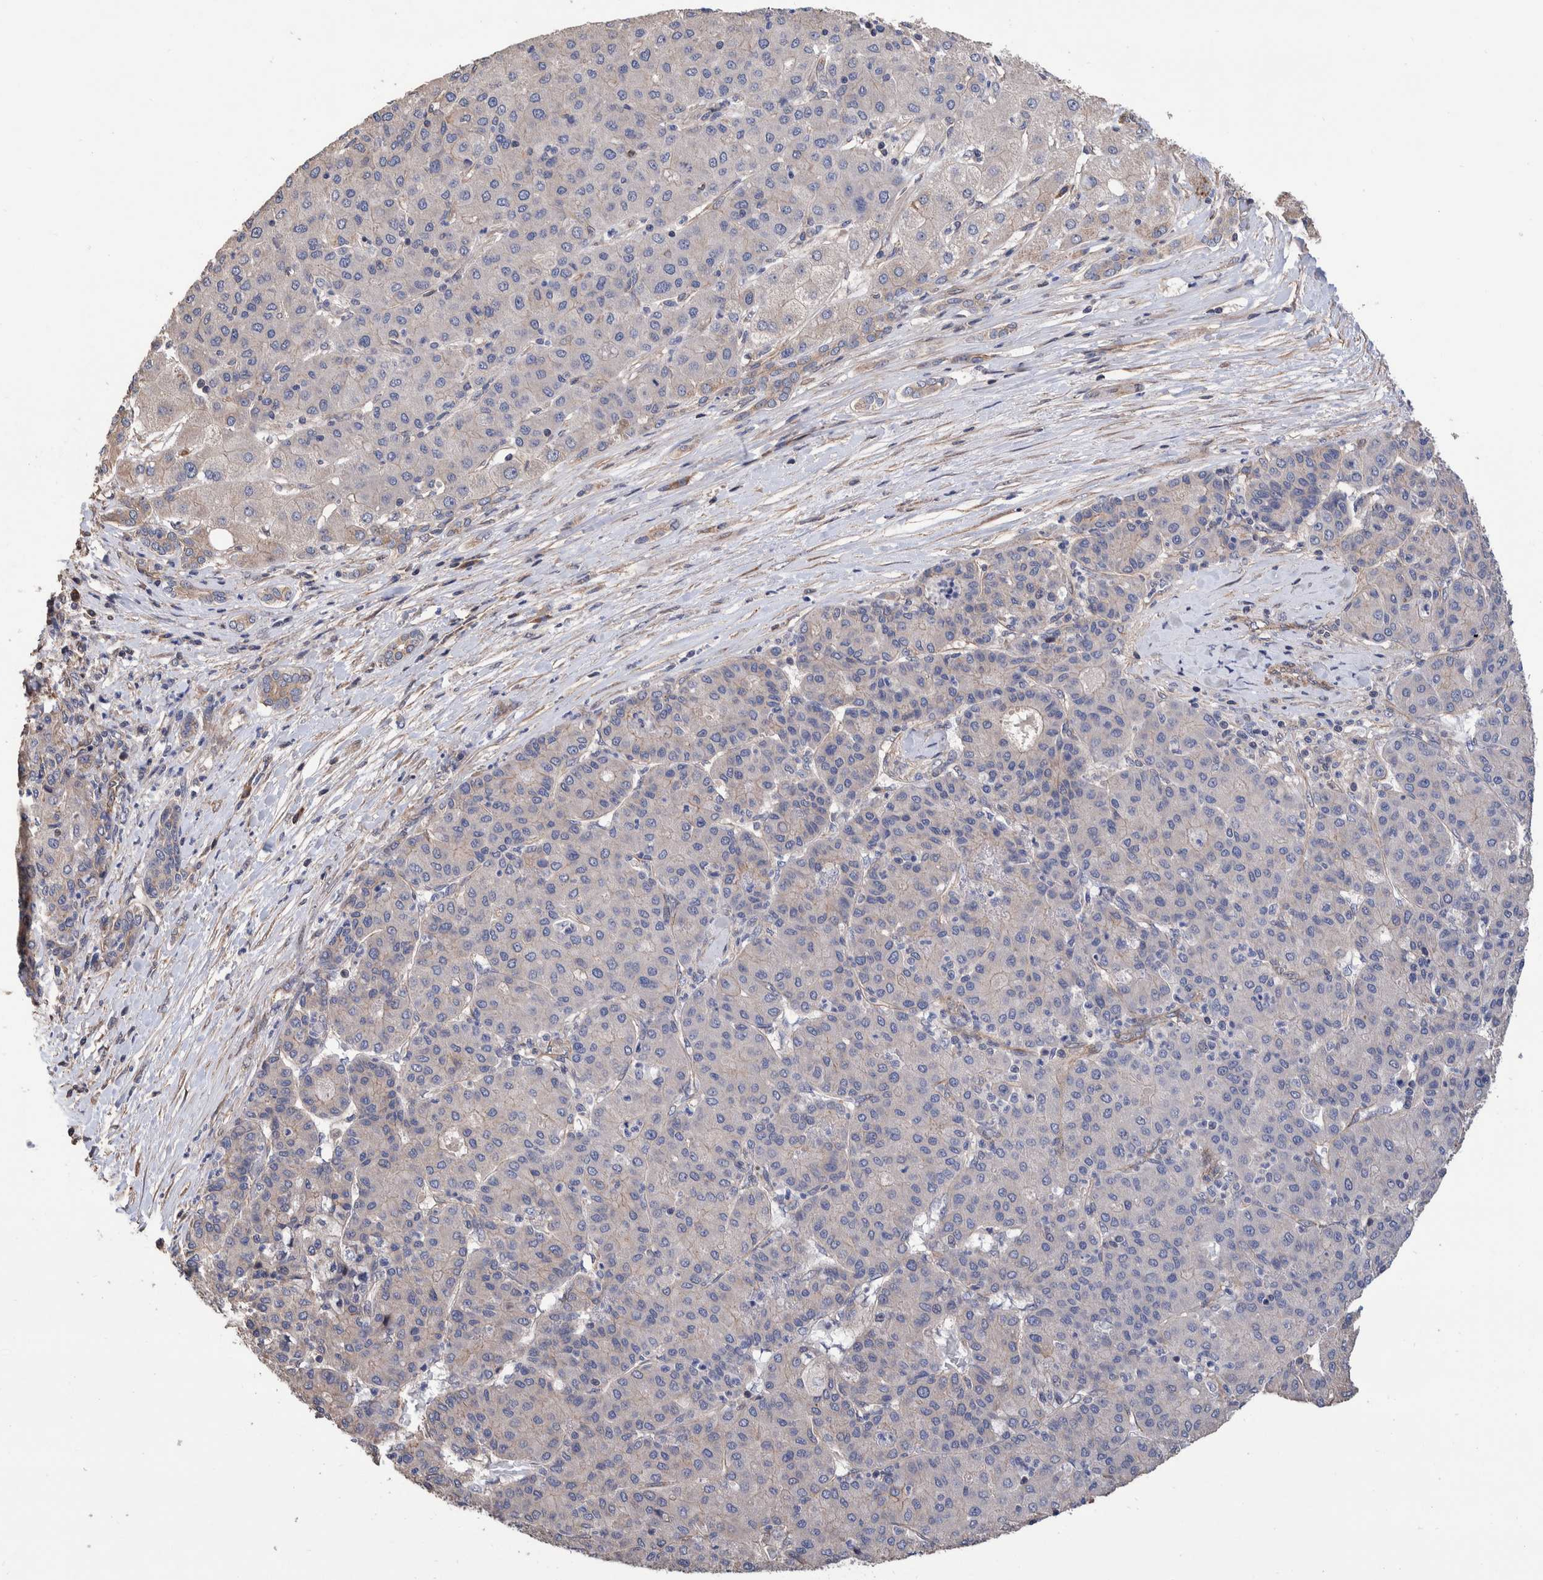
{"staining": {"intensity": "negative", "quantity": "none", "location": "none"}, "tissue": "liver cancer", "cell_type": "Tumor cells", "image_type": "cancer", "snomed": [{"axis": "morphology", "description": "Carcinoma, Hepatocellular, NOS"}, {"axis": "topography", "description": "Liver"}], "caption": "Protein analysis of liver cancer exhibits no significant staining in tumor cells. (Stains: DAB (3,3'-diaminobenzidine) immunohistochemistry (IHC) with hematoxylin counter stain, Microscopy: brightfield microscopy at high magnification).", "gene": "SLC45A4", "patient": {"sex": "male", "age": 65}}